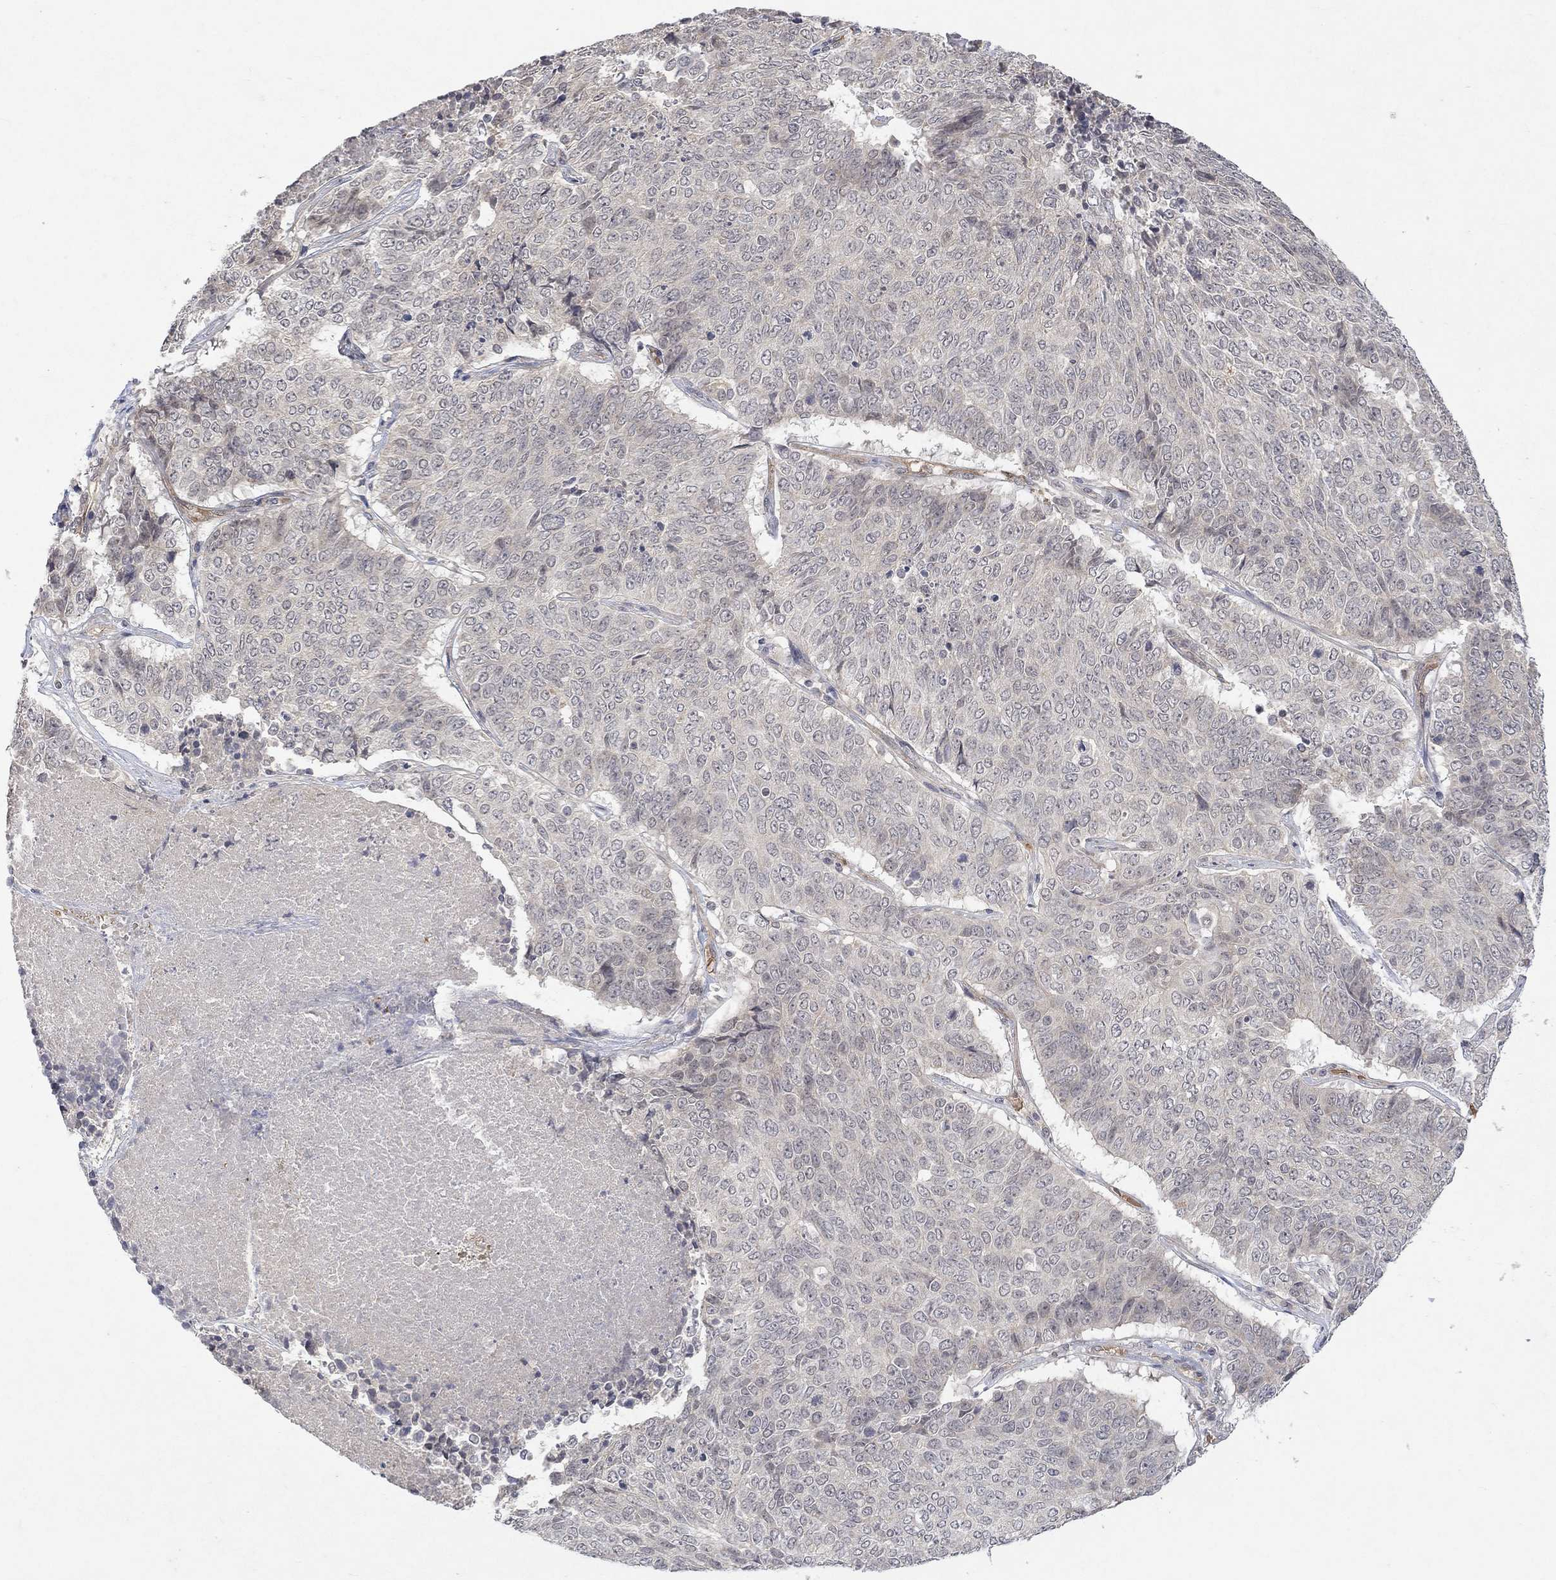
{"staining": {"intensity": "negative", "quantity": "none", "location": "none"}, "tissue": "lung cancer", "cell_type": "Tumor cells", "image_type": "cancer", "snomed": [{"axis": "morphology", "description": "Squamous cell carcinoma, NOS"}, {"axis": "topography", "description": "Lung"}], "caption": "This is a histopathology image of immunohistochemistry staining of lung cancer, which shows no staining in tumor cells.", "gene": "GRIN2D", "patient": {"sex": "male", "age": 64}}